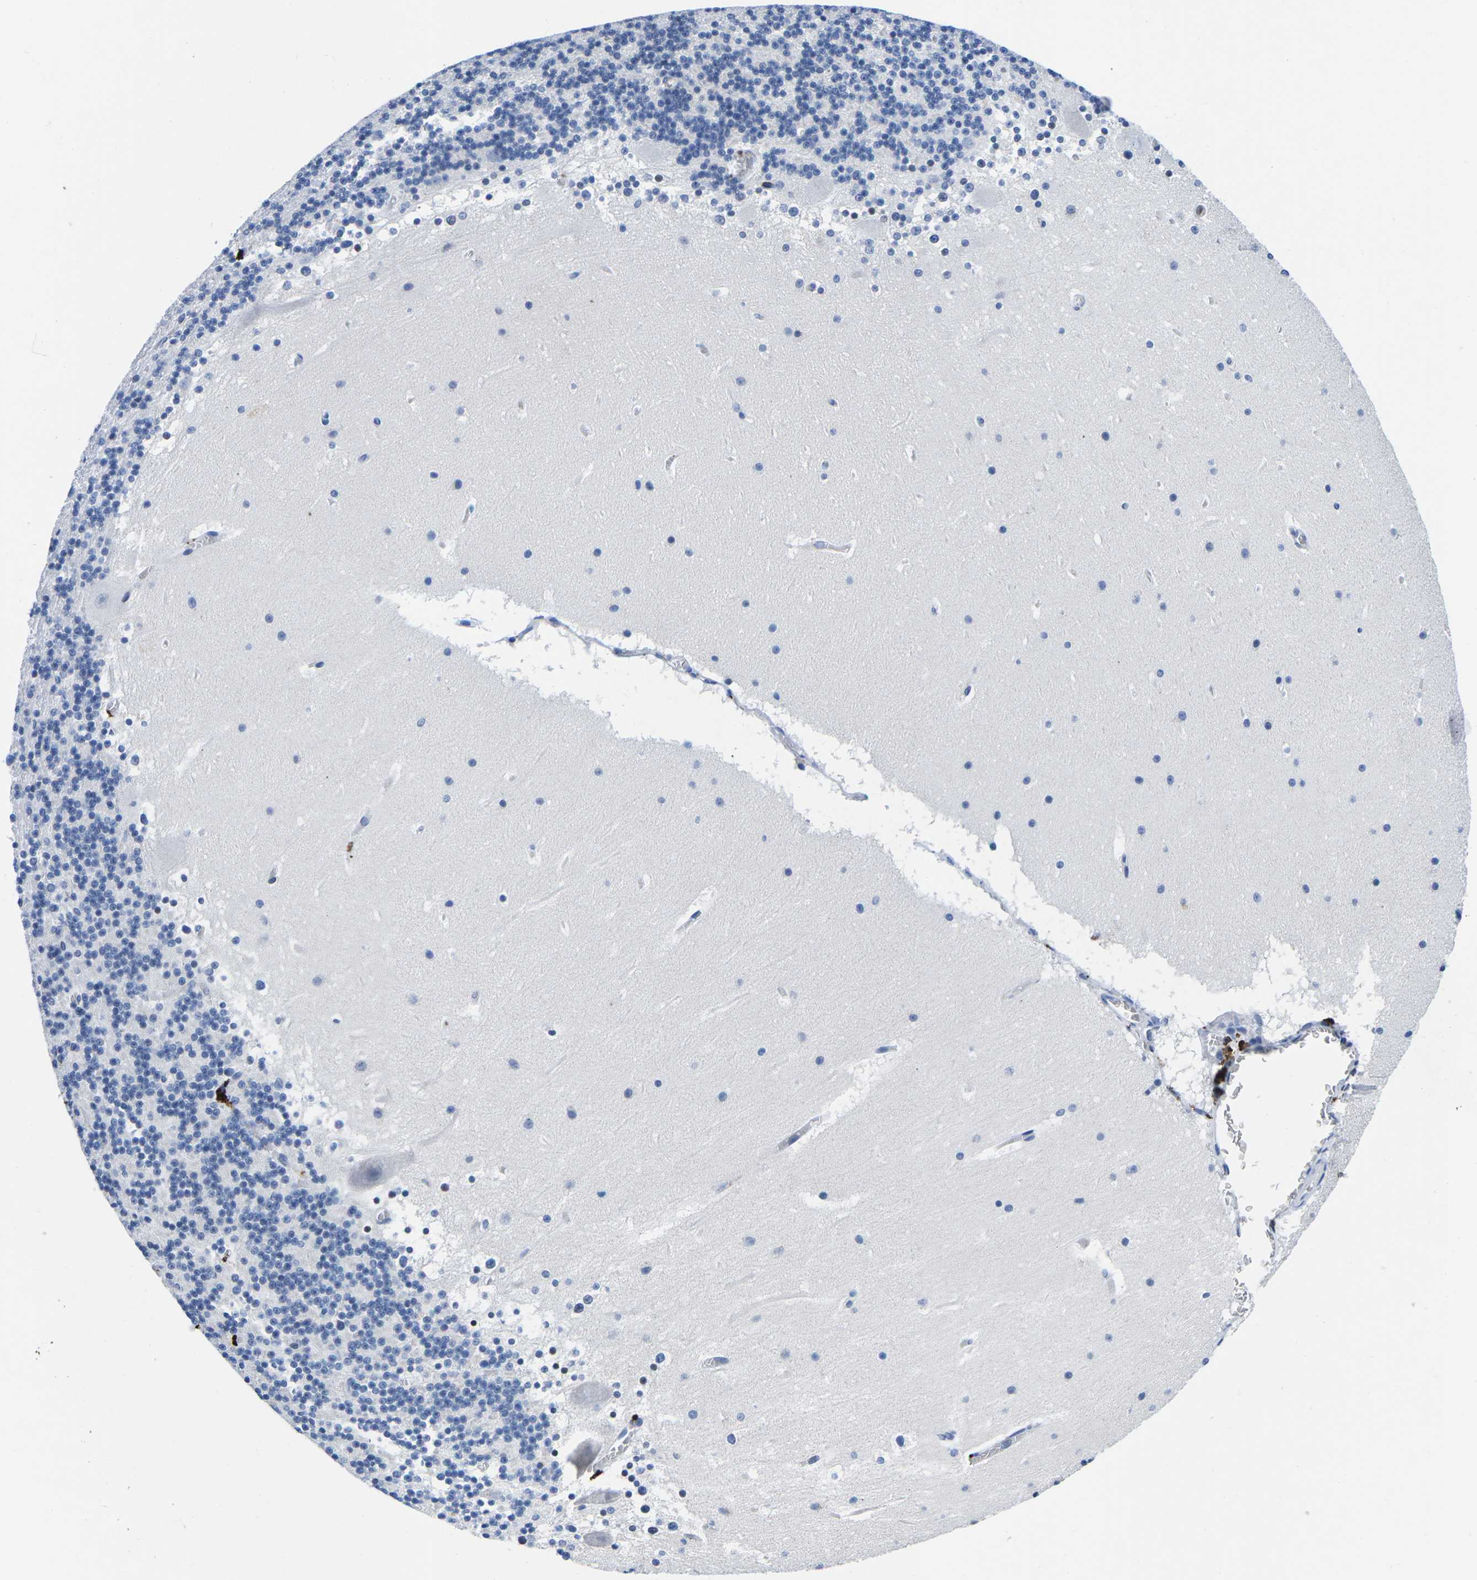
{"staining": {"intensity": "moderate", "quantity": "<25%", "location": "cytoplasmic/membranous"}, "tissue": "cerebellum", "cell_type": "Cells in granular layer", "image_type": "normal", "snomed": [{"axis": "morphology", "description": "Normal tissue, NOS"}, {"axis": "topography", "description": "Cerebellum"}], "caption": "Immunohistochemistry (DAB) staining of normal cerebellum exhibits moderate cytoplasmic/membranous protein positivity in approximately <25% of cells in granular layer. The protein is stained brown, and the nuclei are stained in blue (DAB IHC with brightfield microscopy, high magnification).", "gene": "CTSW", "patient": {"sex": "male", "age": 45}}